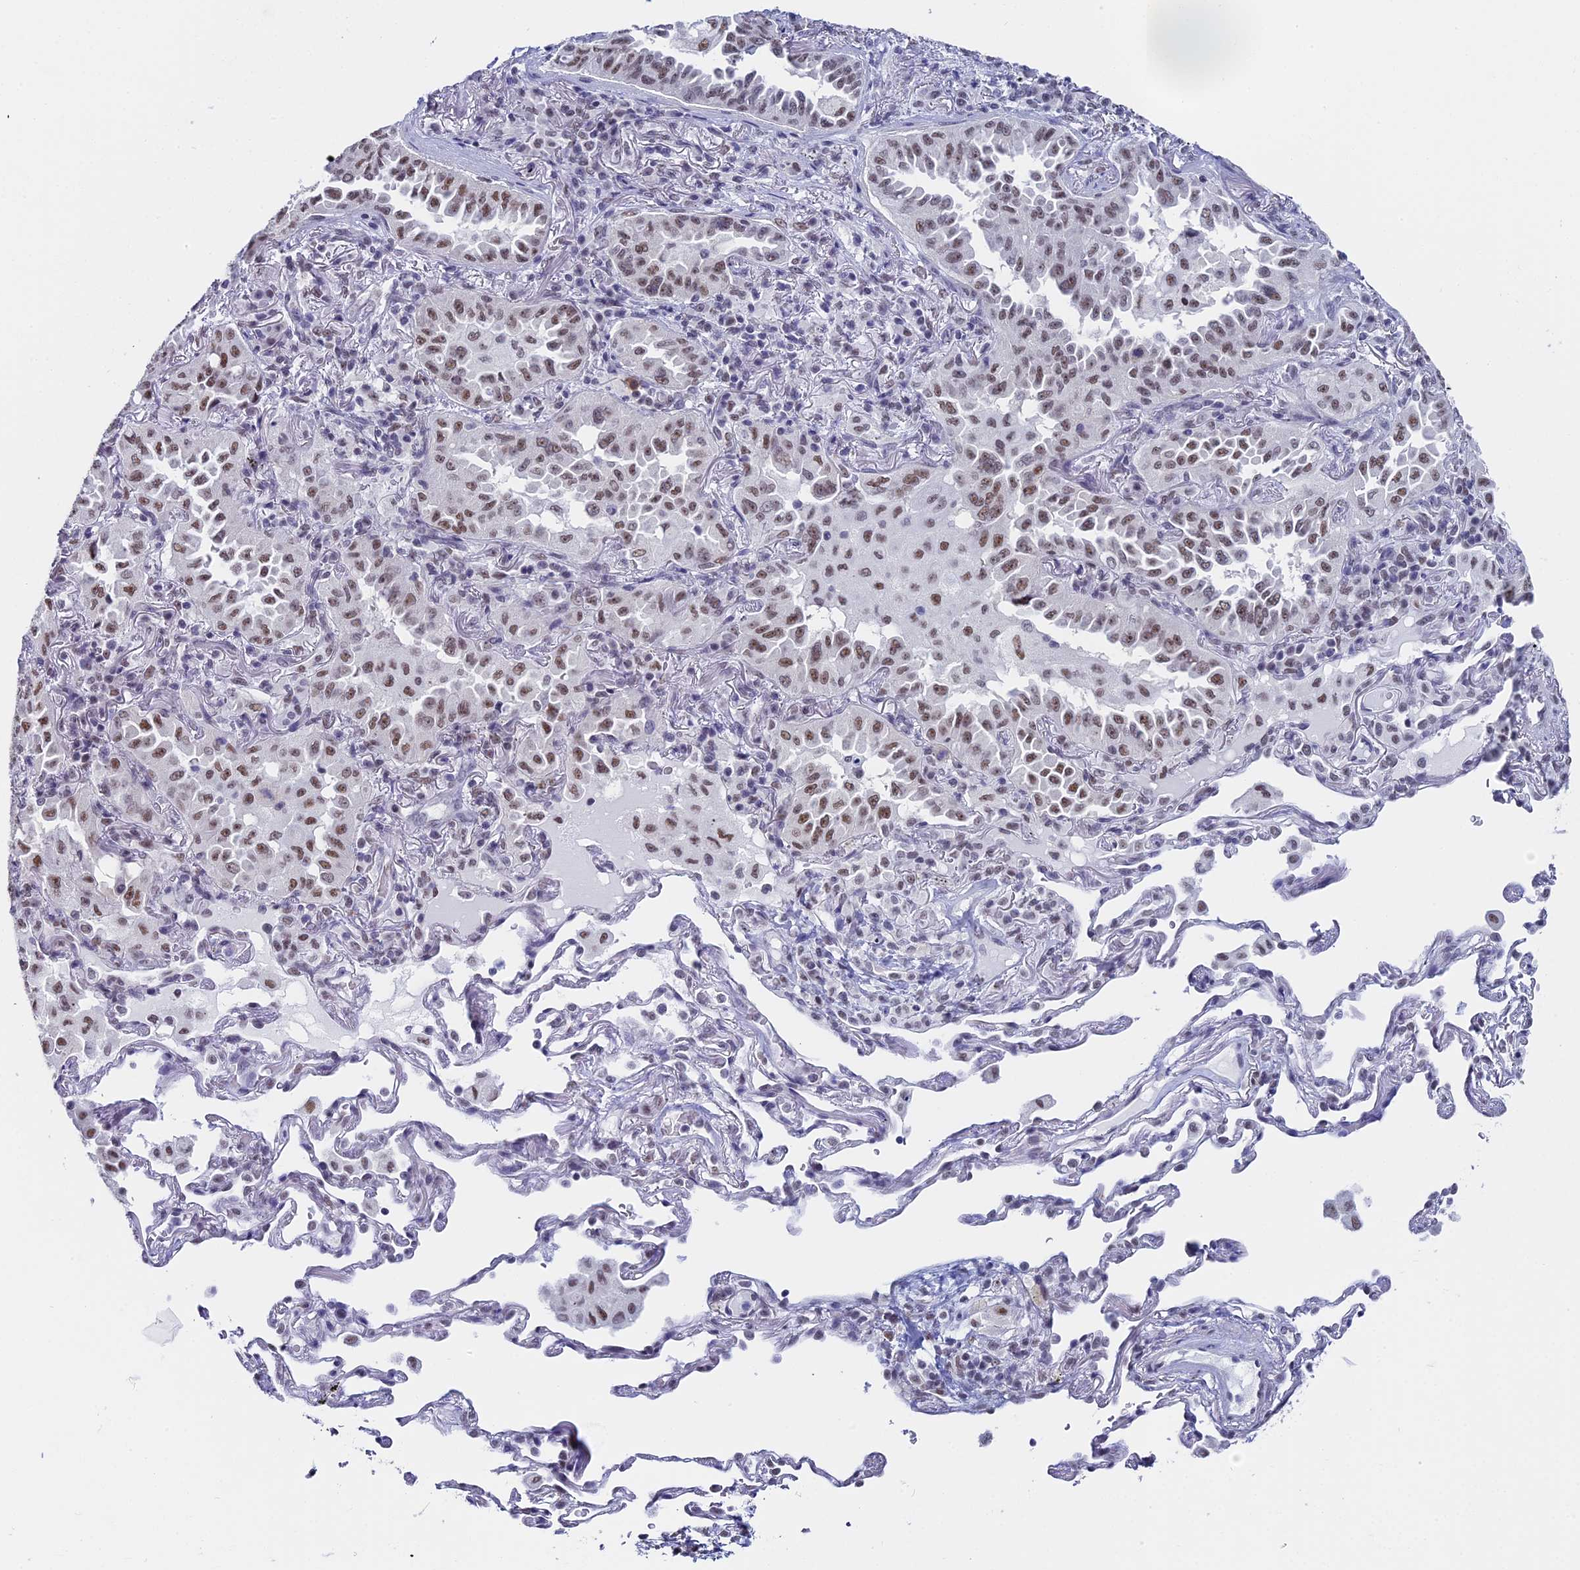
{"staining": {"intensity": "moderate", "quantity": ">75%", "location": "nuclear"}, "tissue": "lung cancer", "cell_type": "Tumor cells", "image_type": "cancer", "snomed": [{"axis": "morphology", "description": "Adenocarcinoma, NOS"}, {"axis": "topography", "description": "Lung"}], "caption": "High-power microscopy captured an immunohistochemistry (IHC) micrograph of adenocarcinoma (lung), revealing moderate nuclear positivity in approximately >75% of tumor cells. (DAB (3,3'-diaminobenzidine) = brown stain, brightfield microscopy at high magnification).", "gene": "CD2BP2", "patient": {"sex": "female", "age": 69}}